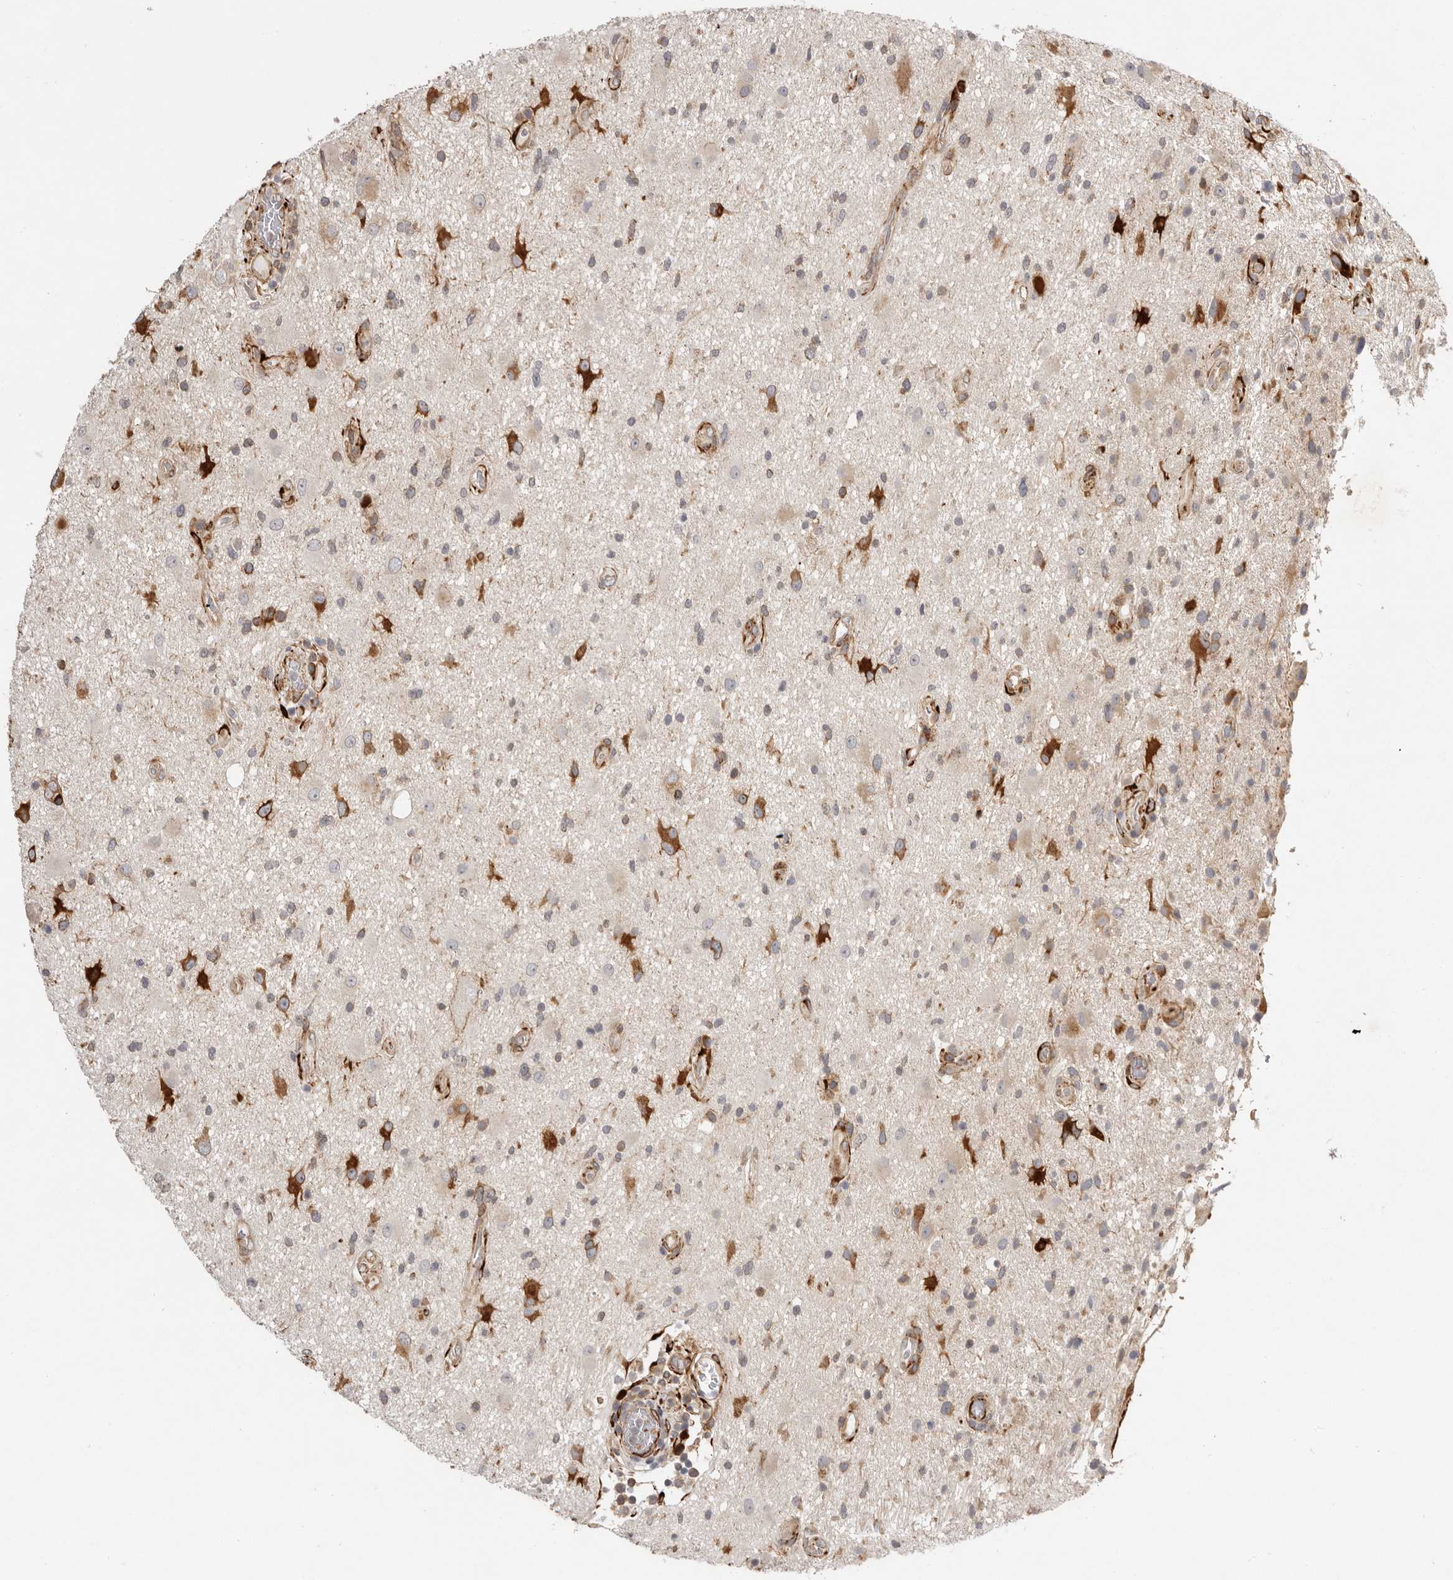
{"staining": {"intensity": "moderate", "quantity": "<25%", "location": "cytoplasmic/membranous"}, "tissue": "glioma", "cell_type": "Tumor cells", "image_type": "cancer", "snomed": [{"axis": "morphology", "description": "Glioma, malignant, High grade"}, {"axis": "topography", "description": "Brain"}], "caption": "Immunohistochemistry of human glioma exhibits low levels of moderate cytoplasmic/membranous staining in approximately <25% of tumor cells.", "gene": "WDTC1", "patient": {"sex": "male", "age": 33}}